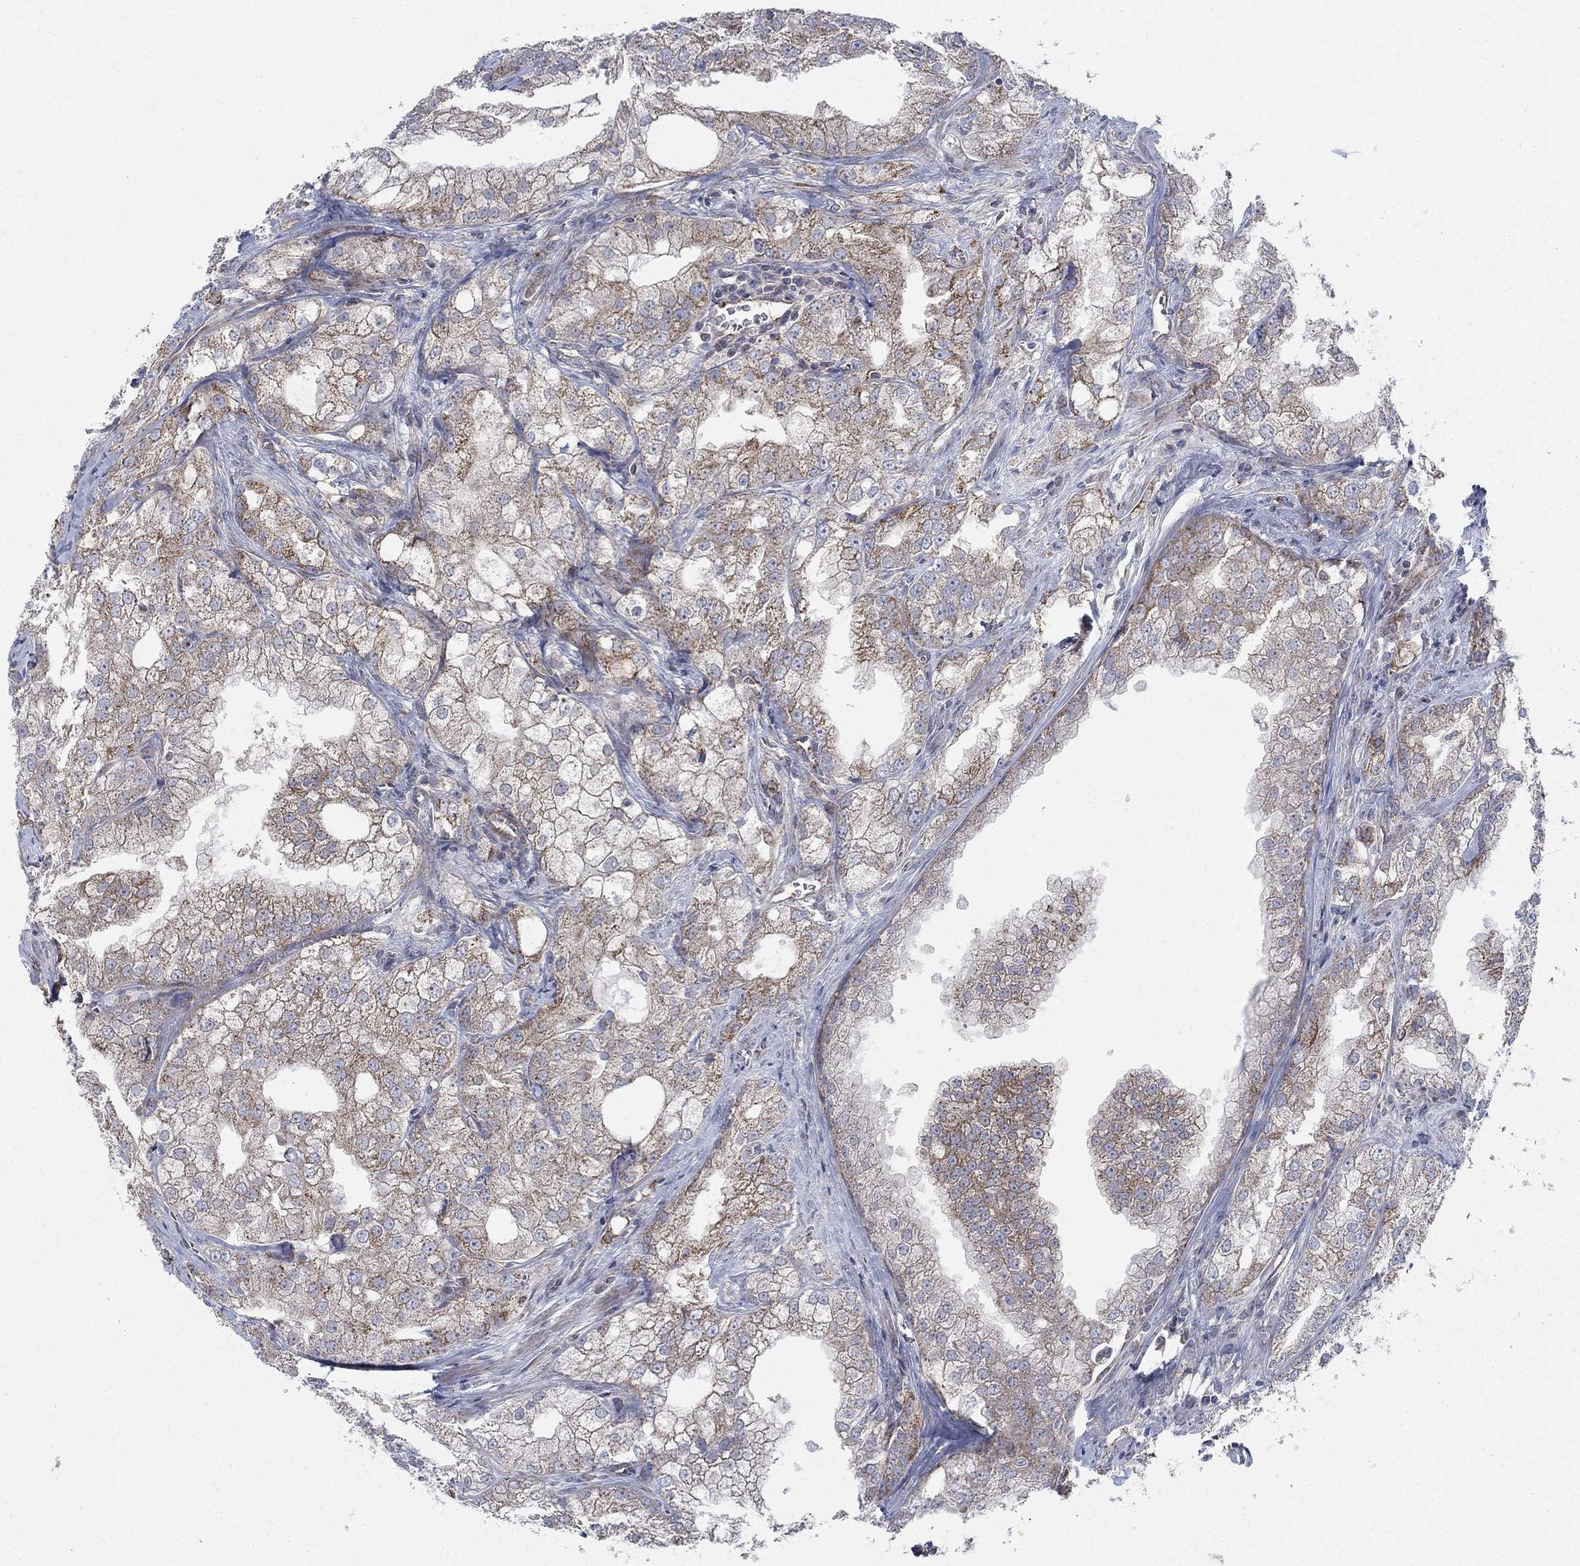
{"staining": {"intensity": "weak", "quantity": "25%-75%", "location": "cytoplasmic/membranous"}, "tissue": "prostate cancer", "cell_type": "Tumor cells", "image_type": "cancer", "snomed": [{"axis": "morphology", "description": "Adenocarcinoma, NOS"}, {"axis": "topography", "description": "Prostate"}], "caption": "This is an image of immunohistochemistry staining of prostate cancer, which shows weak staining in the cytoplasmic/membranous of tumor cells.", "gene": "NME7", "patient": {"sex": "male", "age": 70}}